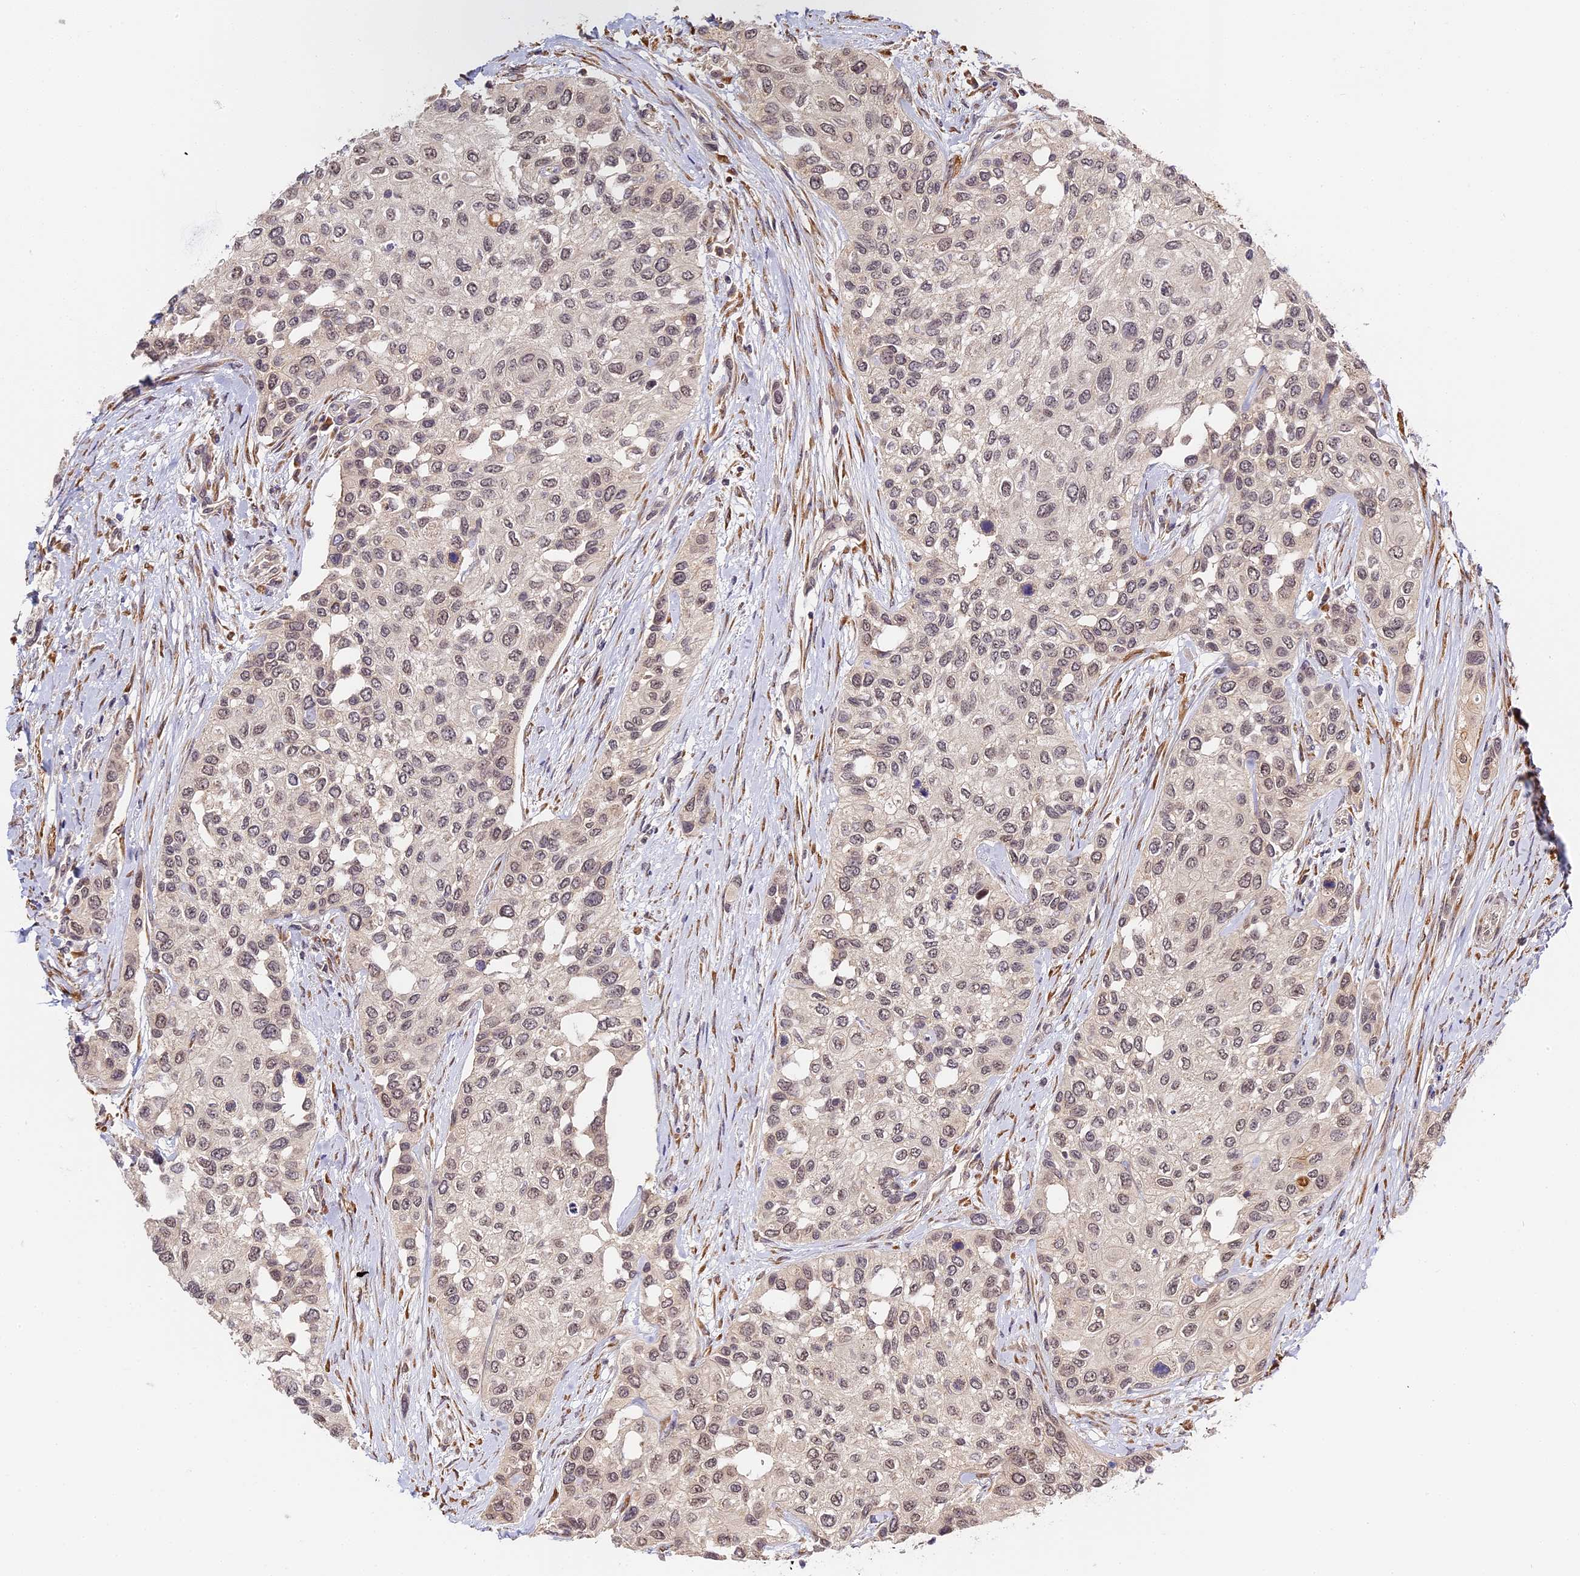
{"staining": {"intensity": "weak", "quantity": "25%-75%", "location": "nuclear"}, "tissue": "urothelial cancer", "cell_type": "Tumor cells", "image_type": "cancer", "snomed": [{"axis": "morphology", "description": "Normal tissue, NOS"}, {"axis": "morphology", "description": "Urothelial carcinoma, High grade"}, {"axis": "topography", "description": "Vascular tissue"}, {"axis": "topography", "description": "Urinary bladder"}], "caption": "Immunohistochemical staining of high-grade urothelial carcinoma demonstrates low levels of weak nuclear staining in approximately 25%-75% of tumor cells. (DAB = brown stain, brightfield microscopy at high magnification).", "gene": "IMPACT", "patient": {"sex": "female", "age": 56}}